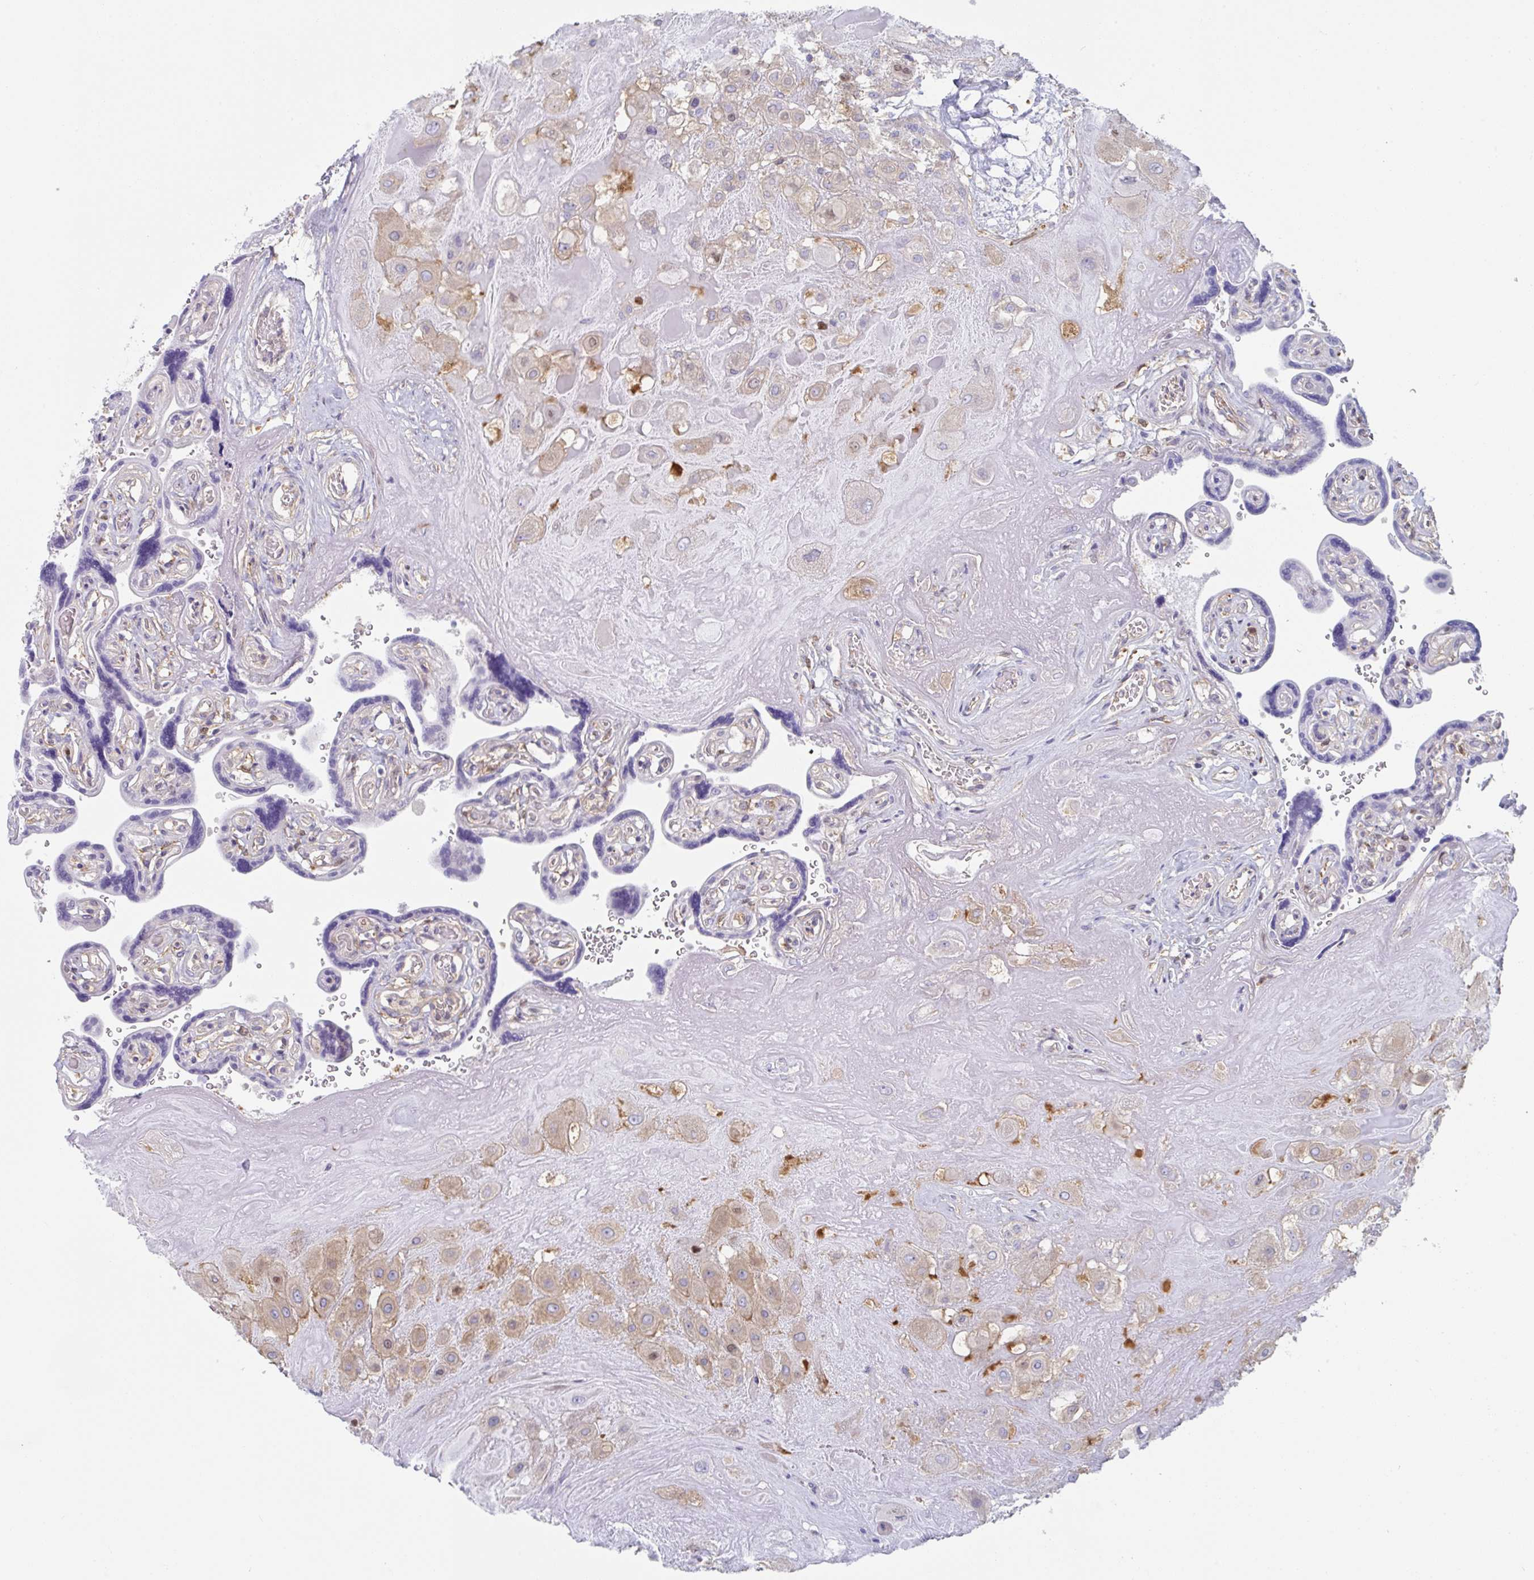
{"staining": {"intensity": "weak", "quantity": "25%-75%", "location": "cytoplasmic/membranous"}, "tissue": "placenta", "cell_type": "Decidual cells", "image_type": "normal", "snomed": [{"axis": "morphology", "description": "Normal tissue, NOS"}, {"axis": "topography", "description": "Placenta"}], "caption": "Human placenta stained with a brown dye reveals weak cytoplasmic/membranous positive expression in approximately 25%-75% of decidual cells.", "gene": "AMPD2", "patient": {"sex": "female", "age": 32}}